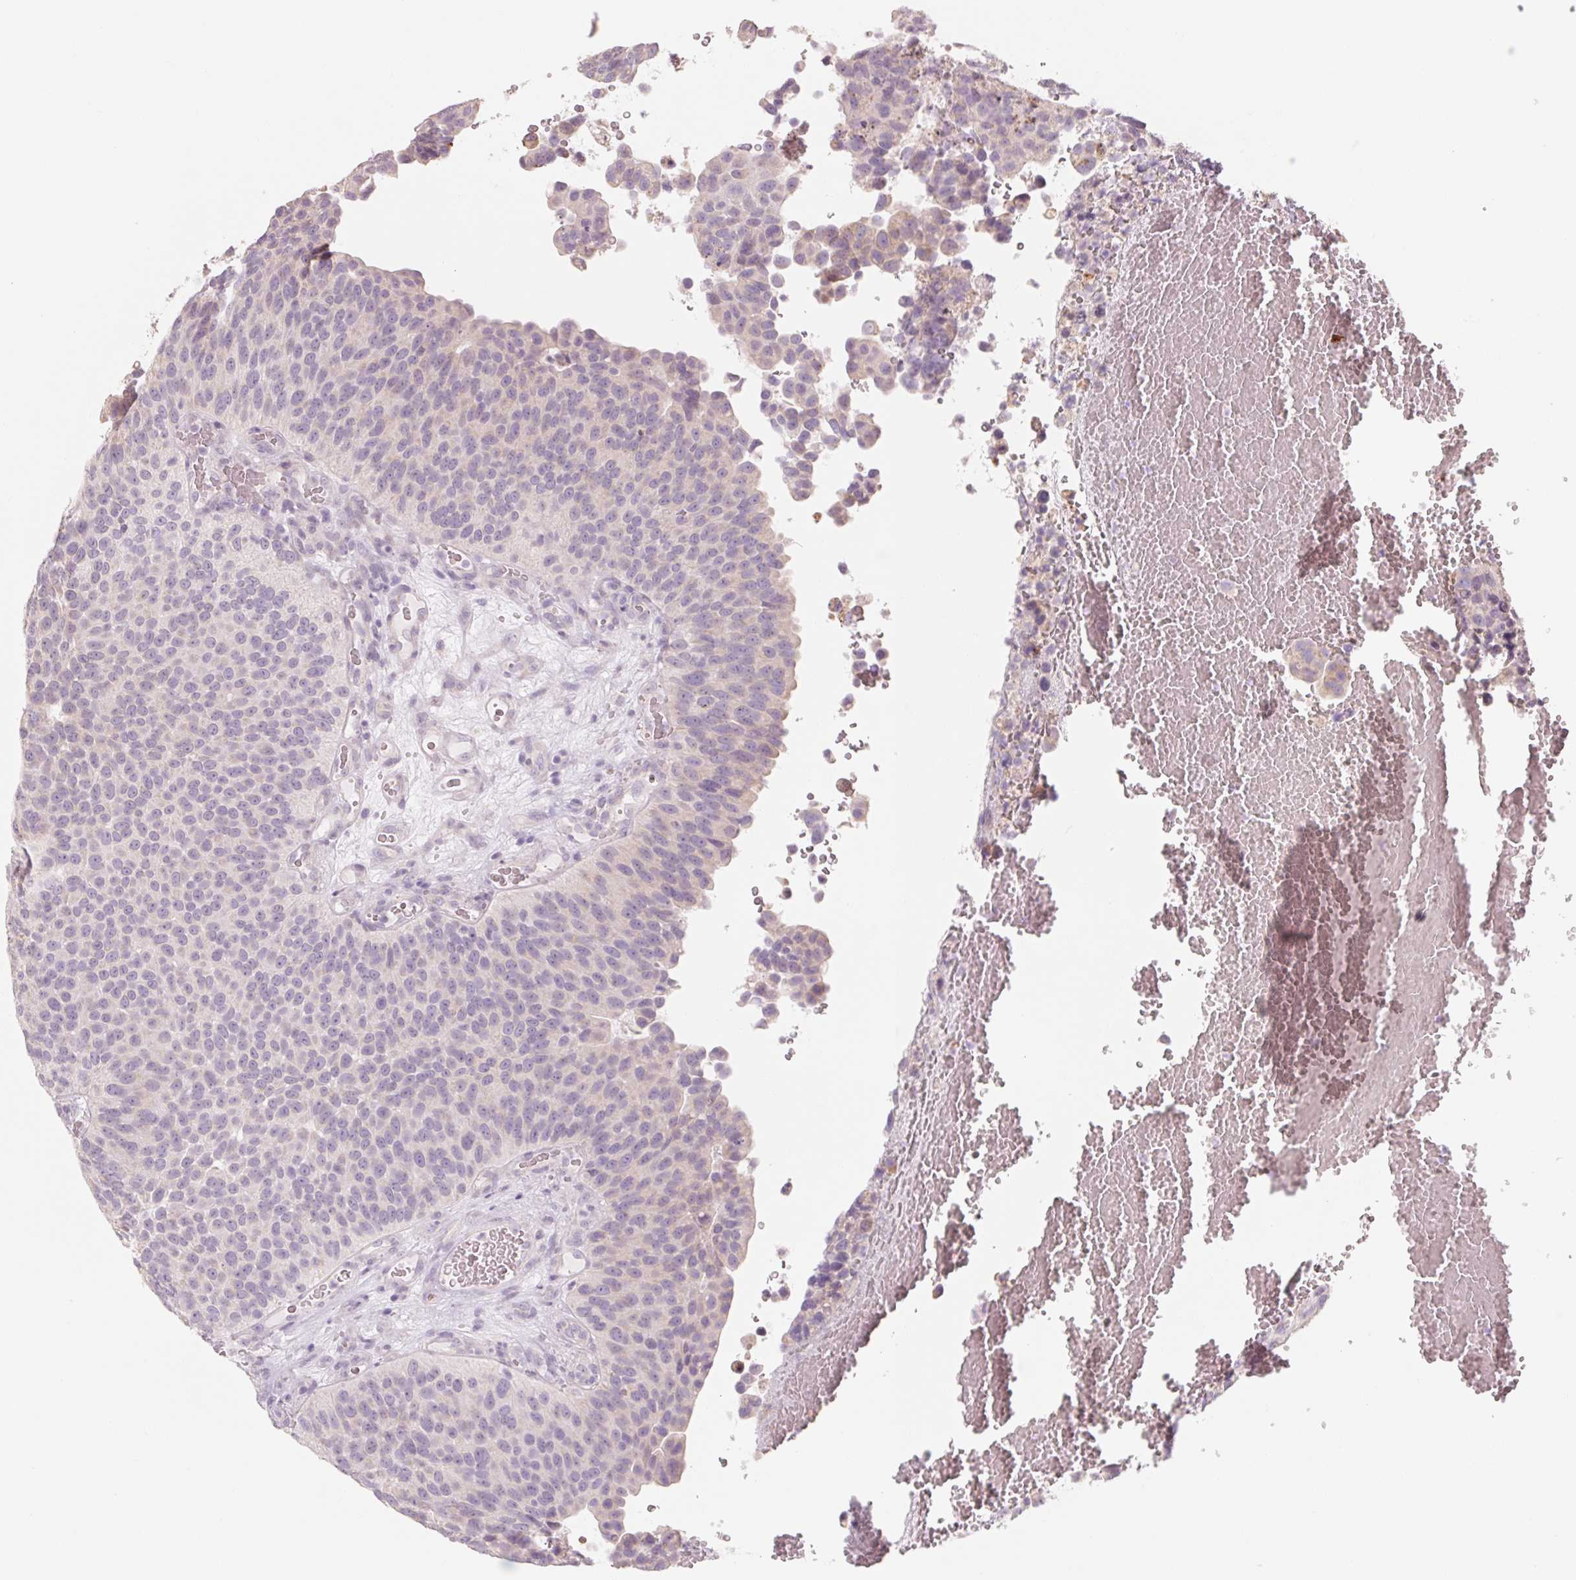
{"staining": {"intensity": "negative", "quantity": "none", "location": "none"}, "tissue": "urothelial cancer", "cell_type": "Tumor cells", "image_type": "cancer", "snomed": [{"axis": "morphology", "description": "Urothelial carcinoma, Low grade"}, {"axis": "topography", "description": "Urinary bladder"}], "caption": "This is a micrograph of immunohistochemistry staining of low-grade urothelial carcinoma, which shows no positivity in tumor cells. (IHC, brightfield microscopy, high magnification).", "gene": "POU1F1", "patient": {"sex": "male", "age": 76}}